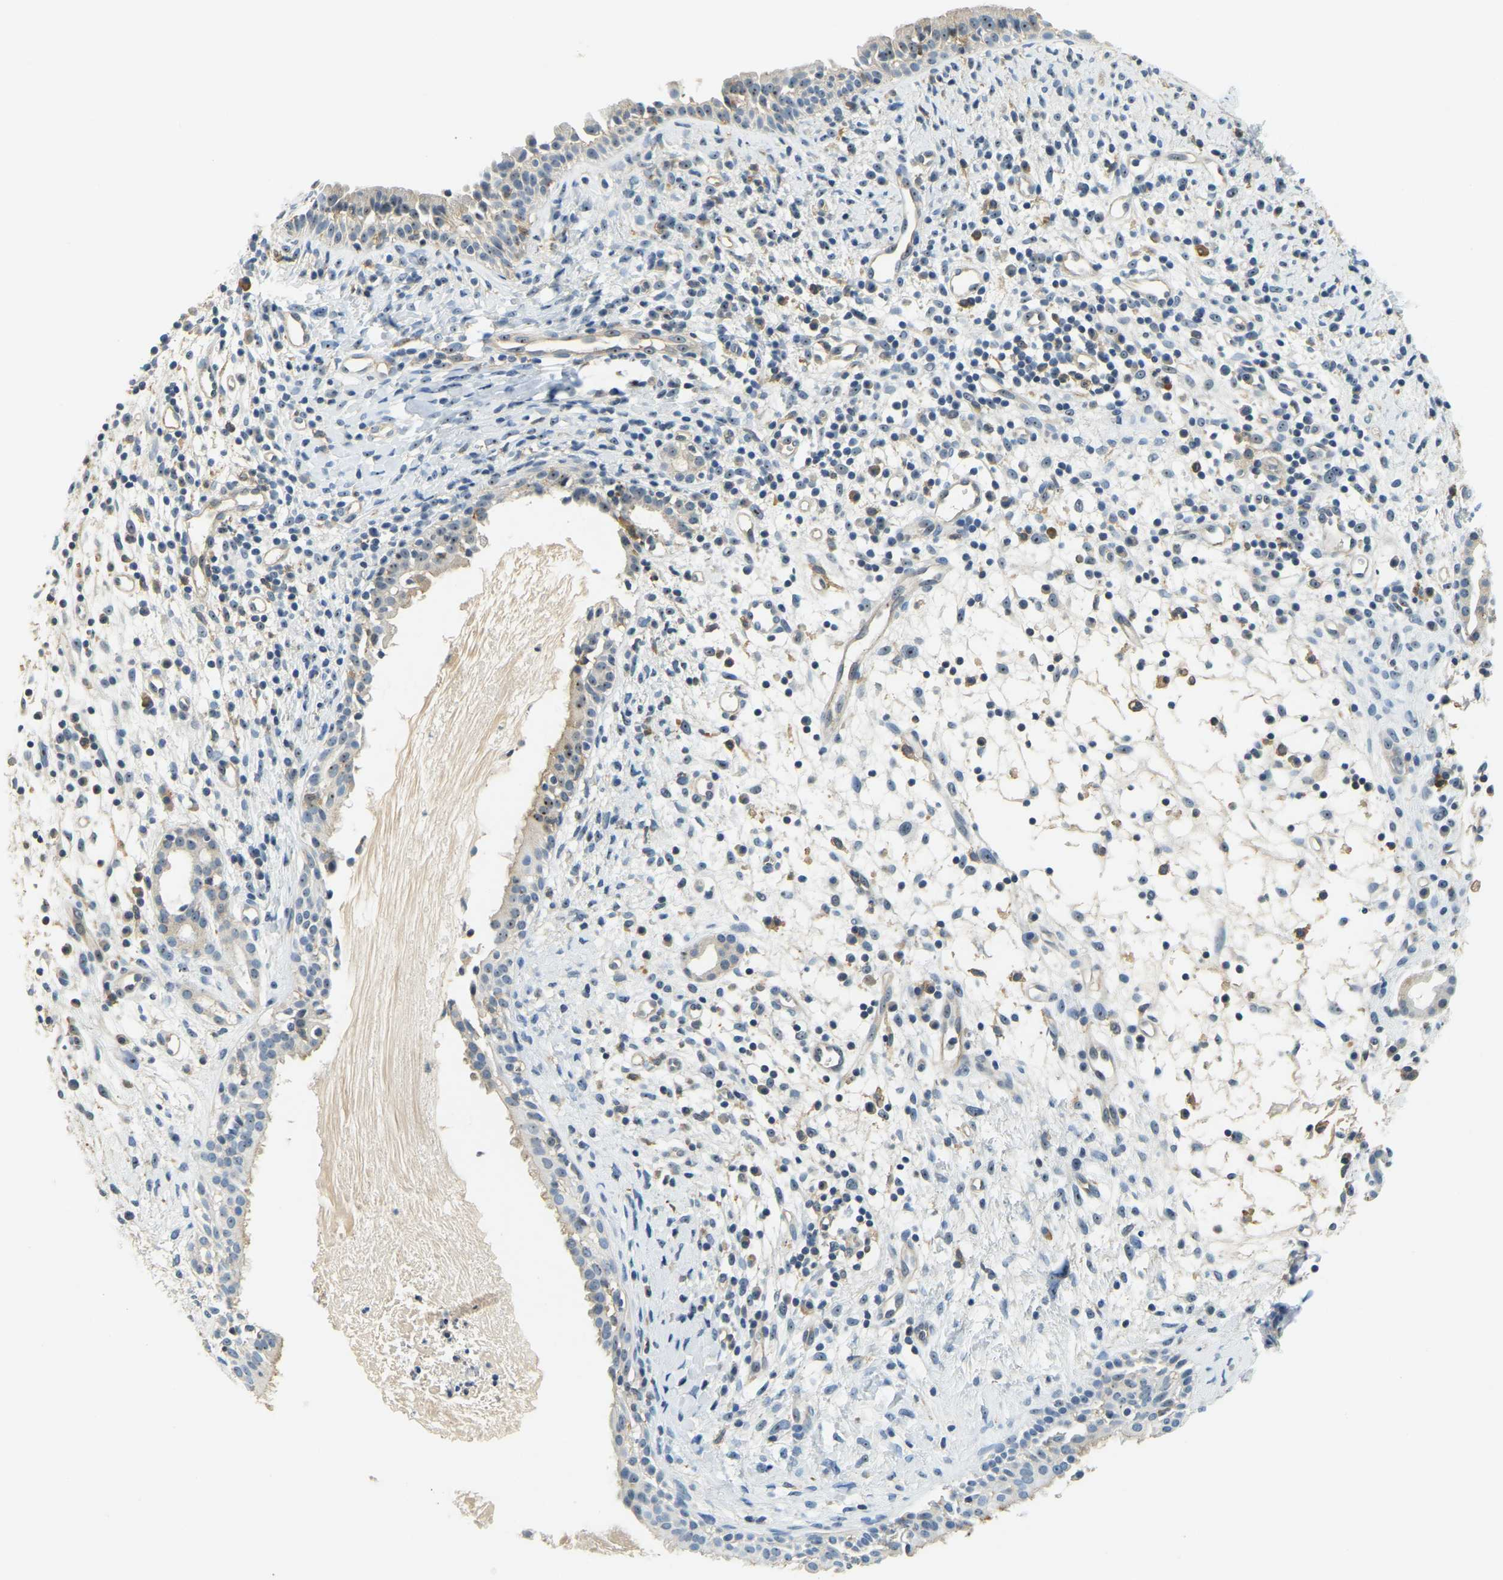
{"staining": {"intensity": "weak", "quantity": "<25%", "location": "nuclear"}, "tissue": "nasopharynx", "cell_type": "Respiratory epithelial cells", "image_type": "normal", "snomed": [{"axis": "morphology", "description": "Normal tissue, NOS"}, {"axis": "topography", "description": "Nasopharynx"}], "caption": "A high-resolution micrograph shows immunohistochemistry (IHC) staining of normal nasopharynx, which shows no significant staining in respiratory epithelial cells.", "gene": "RRP1", "patient": {"sex": "male", "age": 22}}